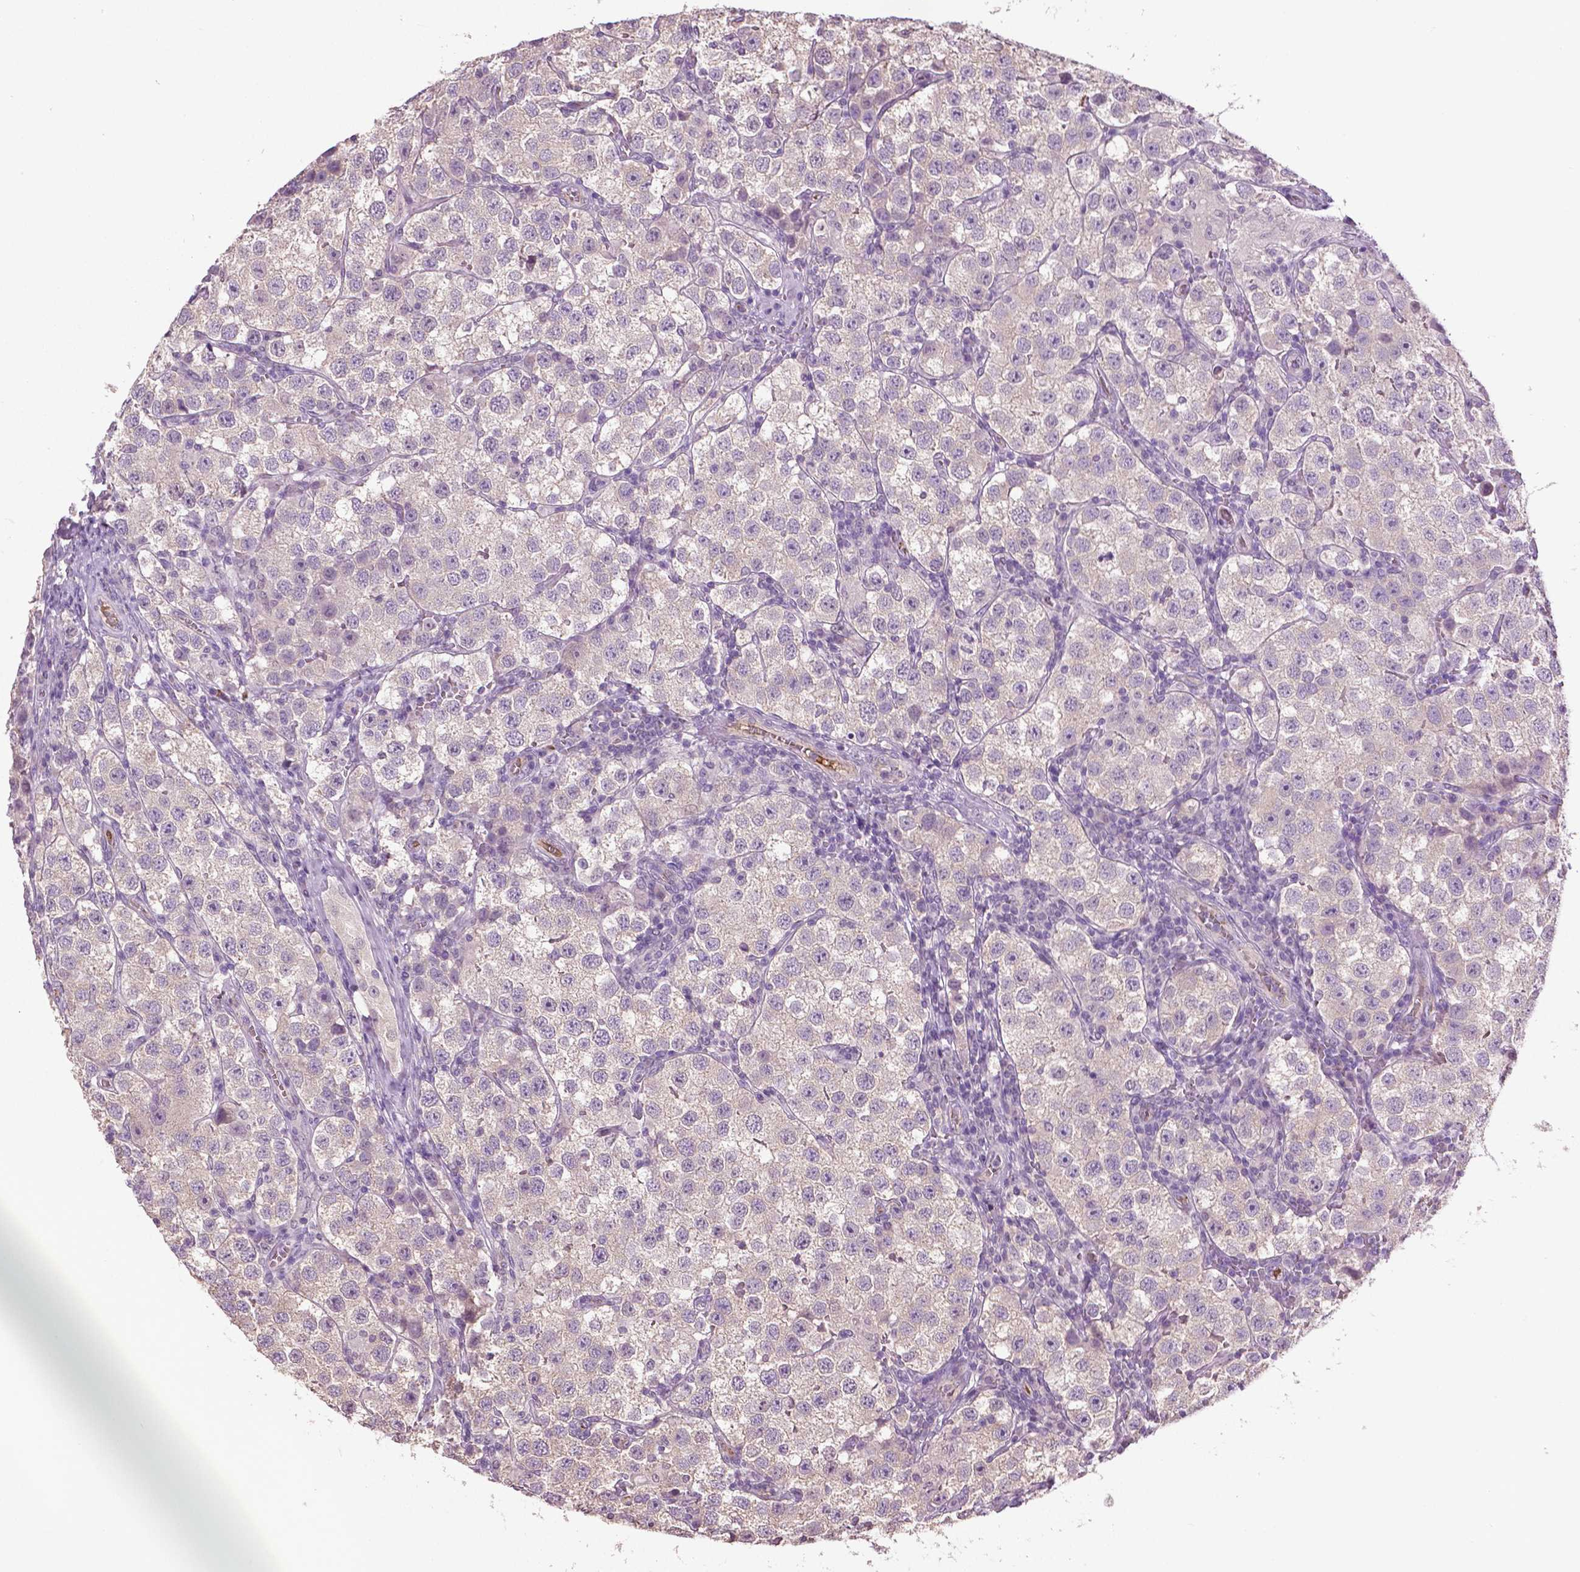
{"staining": {"intensity": "negative", "quantity": "none", "location": "none"}, "tissue": "testis cancer", "cell_type": "Tumor cells", "image_type": "cancer", "snomed": [{"axis": "morphology", "description": "Seminoma, NOS"}, {"axis": "topography", "description": "Testis"}], "caption": "Immunohistochemistry (IHC) image of neoplastic tissue: seminoma (testis) stained with DAB reveals no significant protein positivity in tumor cells. (DAB (3,3'-diaminobenzidine) IHC visualized using brightfield microscopy, high magnification).", "gene": "PTPN5", "patient": {"sex": "male", "age": 37}}